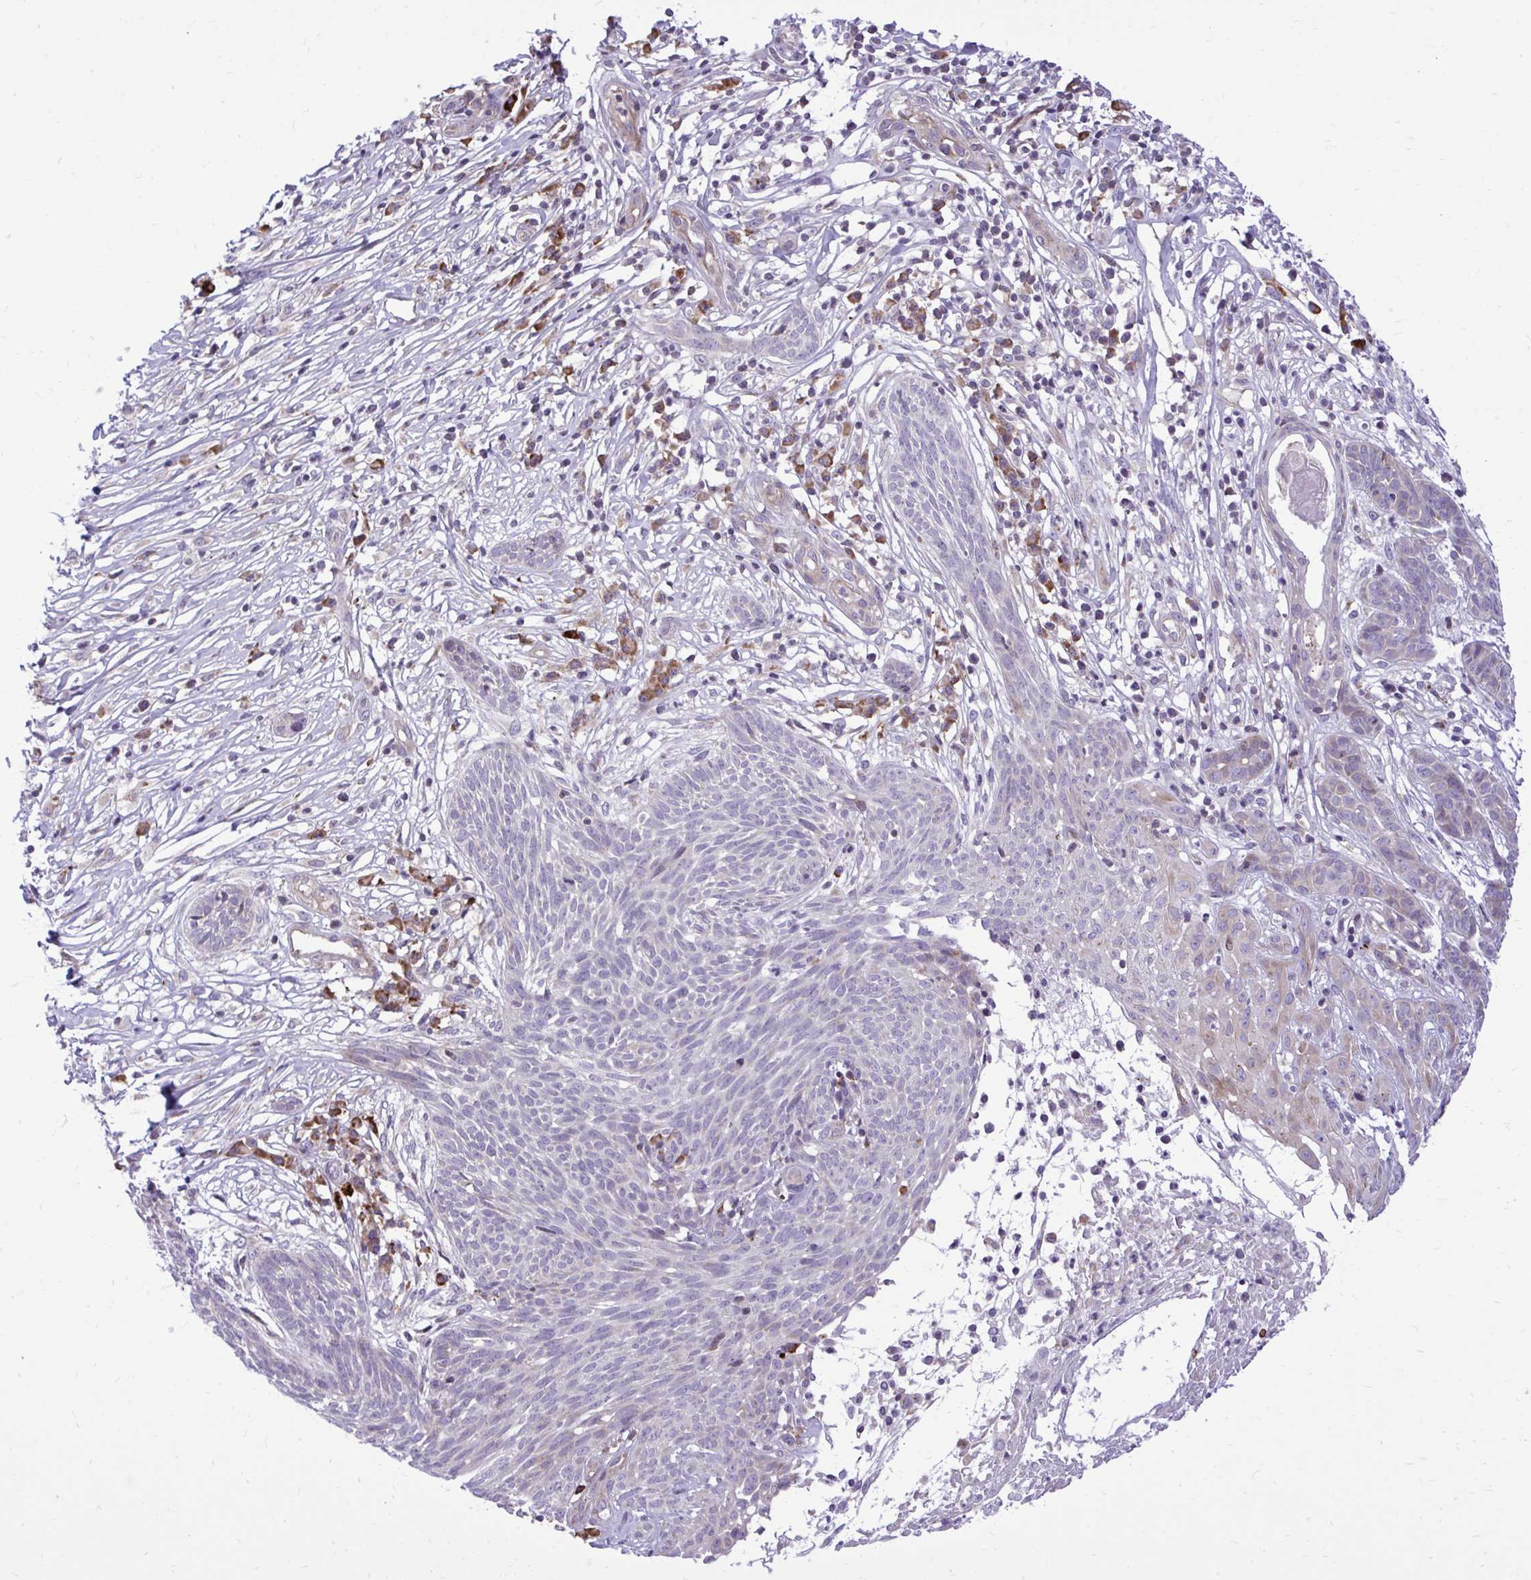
{"staining": {"intensity": "weak", "quantity": "<25%", "location": "cytoplasmic/membranous"}, "tissue": "skin cancer", "cell_type": "Tumor cells", "image_type": "cancer", "snomed": [{"axis": "morphology", "description": "Basal cell carcinoma"}, {"axis": "topography", "description": "Skin"}, {"axis": "topography", "description": "Skin, foot"}], "caption": "Image shows no significant protein positivity in tumor cells of basal cell carcinoma (skin).", "gene": "METTL9", "patient": {"sex": "female", "age": 86}}